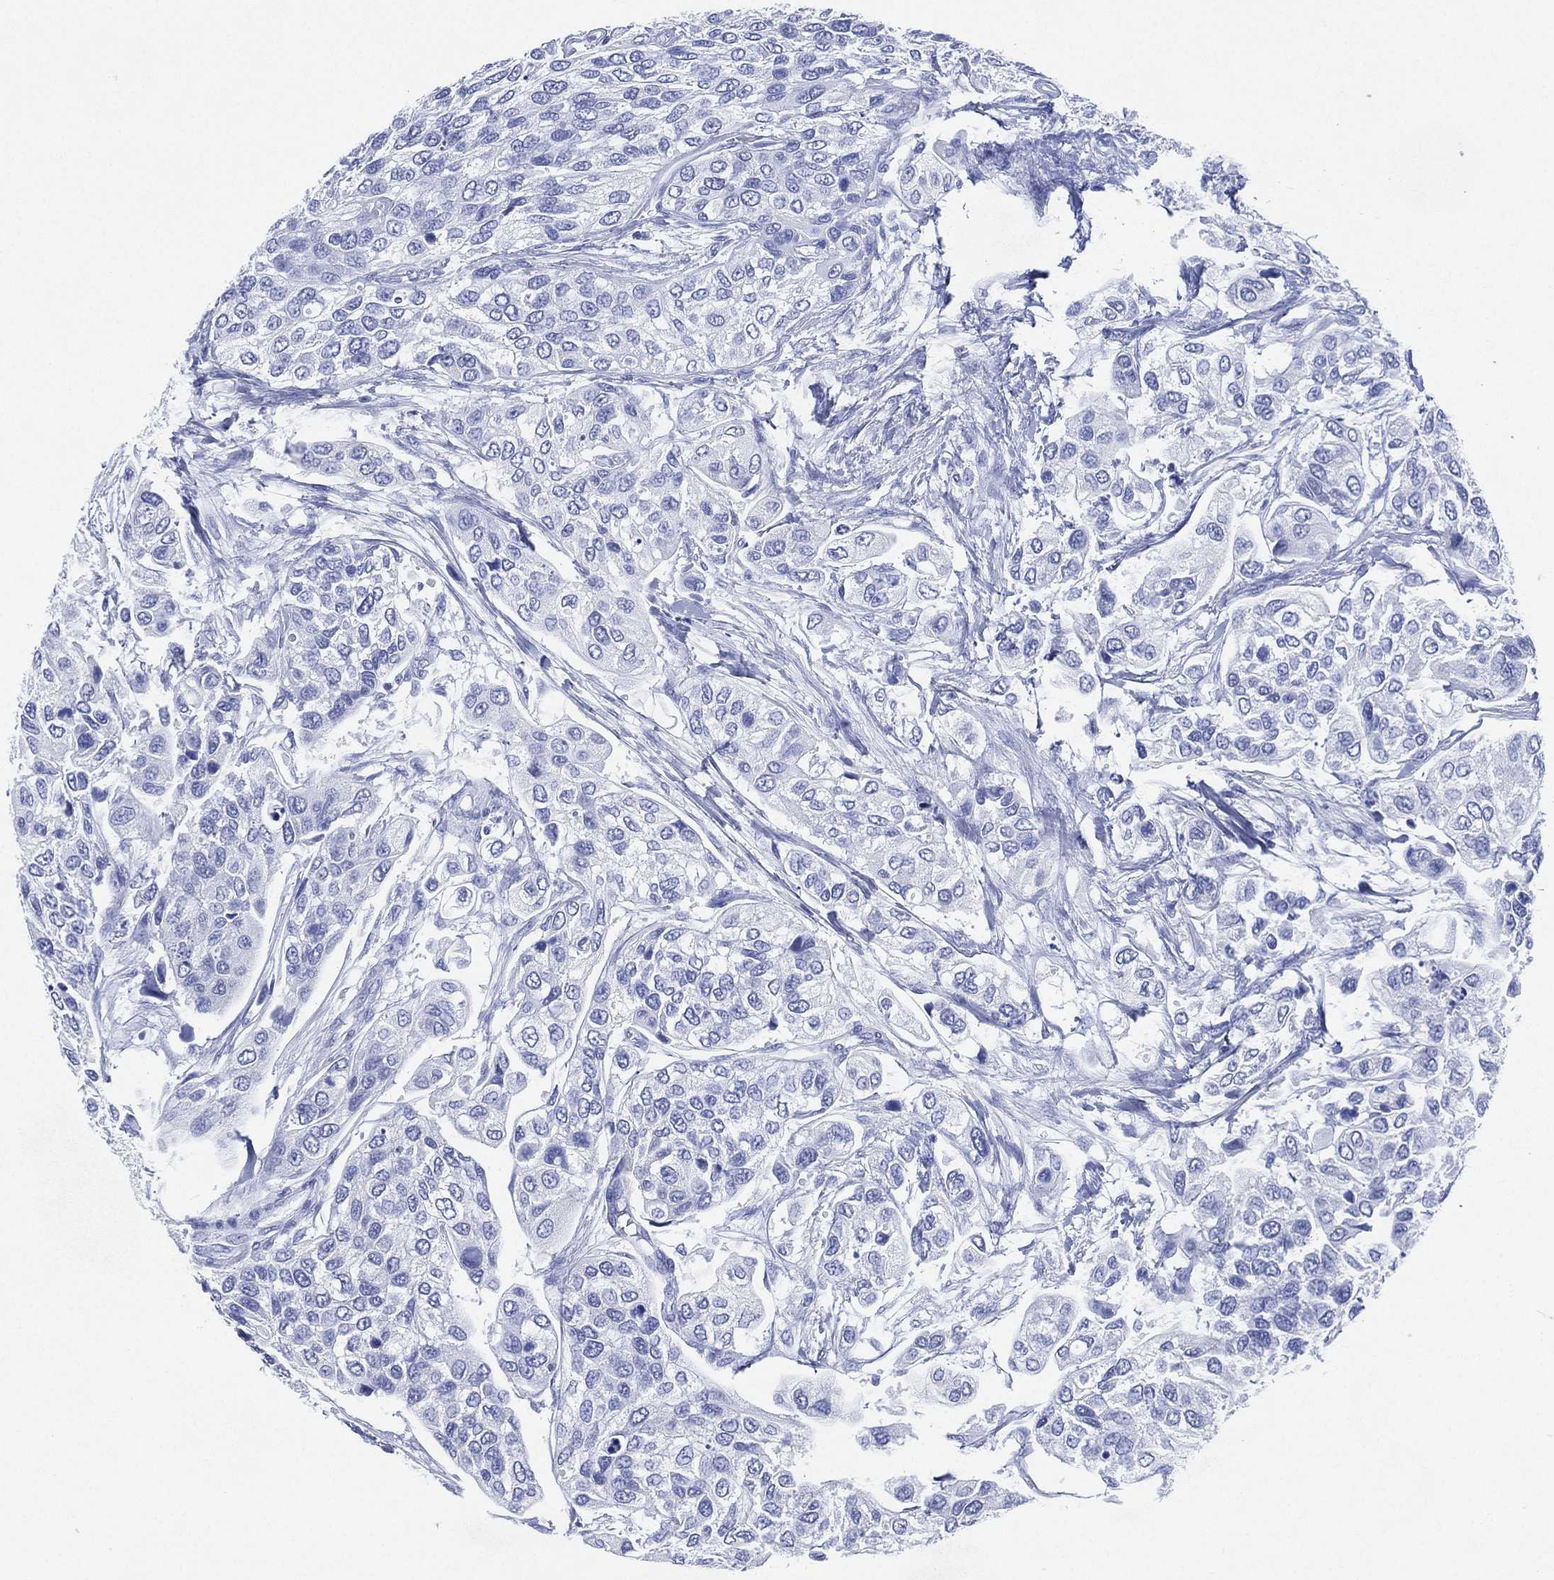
{"staining": {"intensity": "negative", "quantity": "none", "location": "none"}, "tissue": "urothelial cancer", "cell_type": "Tumor cells", "image_type": "cancer", "snomed": [{"axis": "morphology", "description": "Urothelial carcinoma, High grade"}, {"axis": "topography", "description": "Urinary bladder"}], "caption": "The photomicrograph shows no significant expression in tumor cells of high-grade urothelial carcinoma.", "gene": "SIGLECL1", "patient": {"sex": "male", "age": 77}}